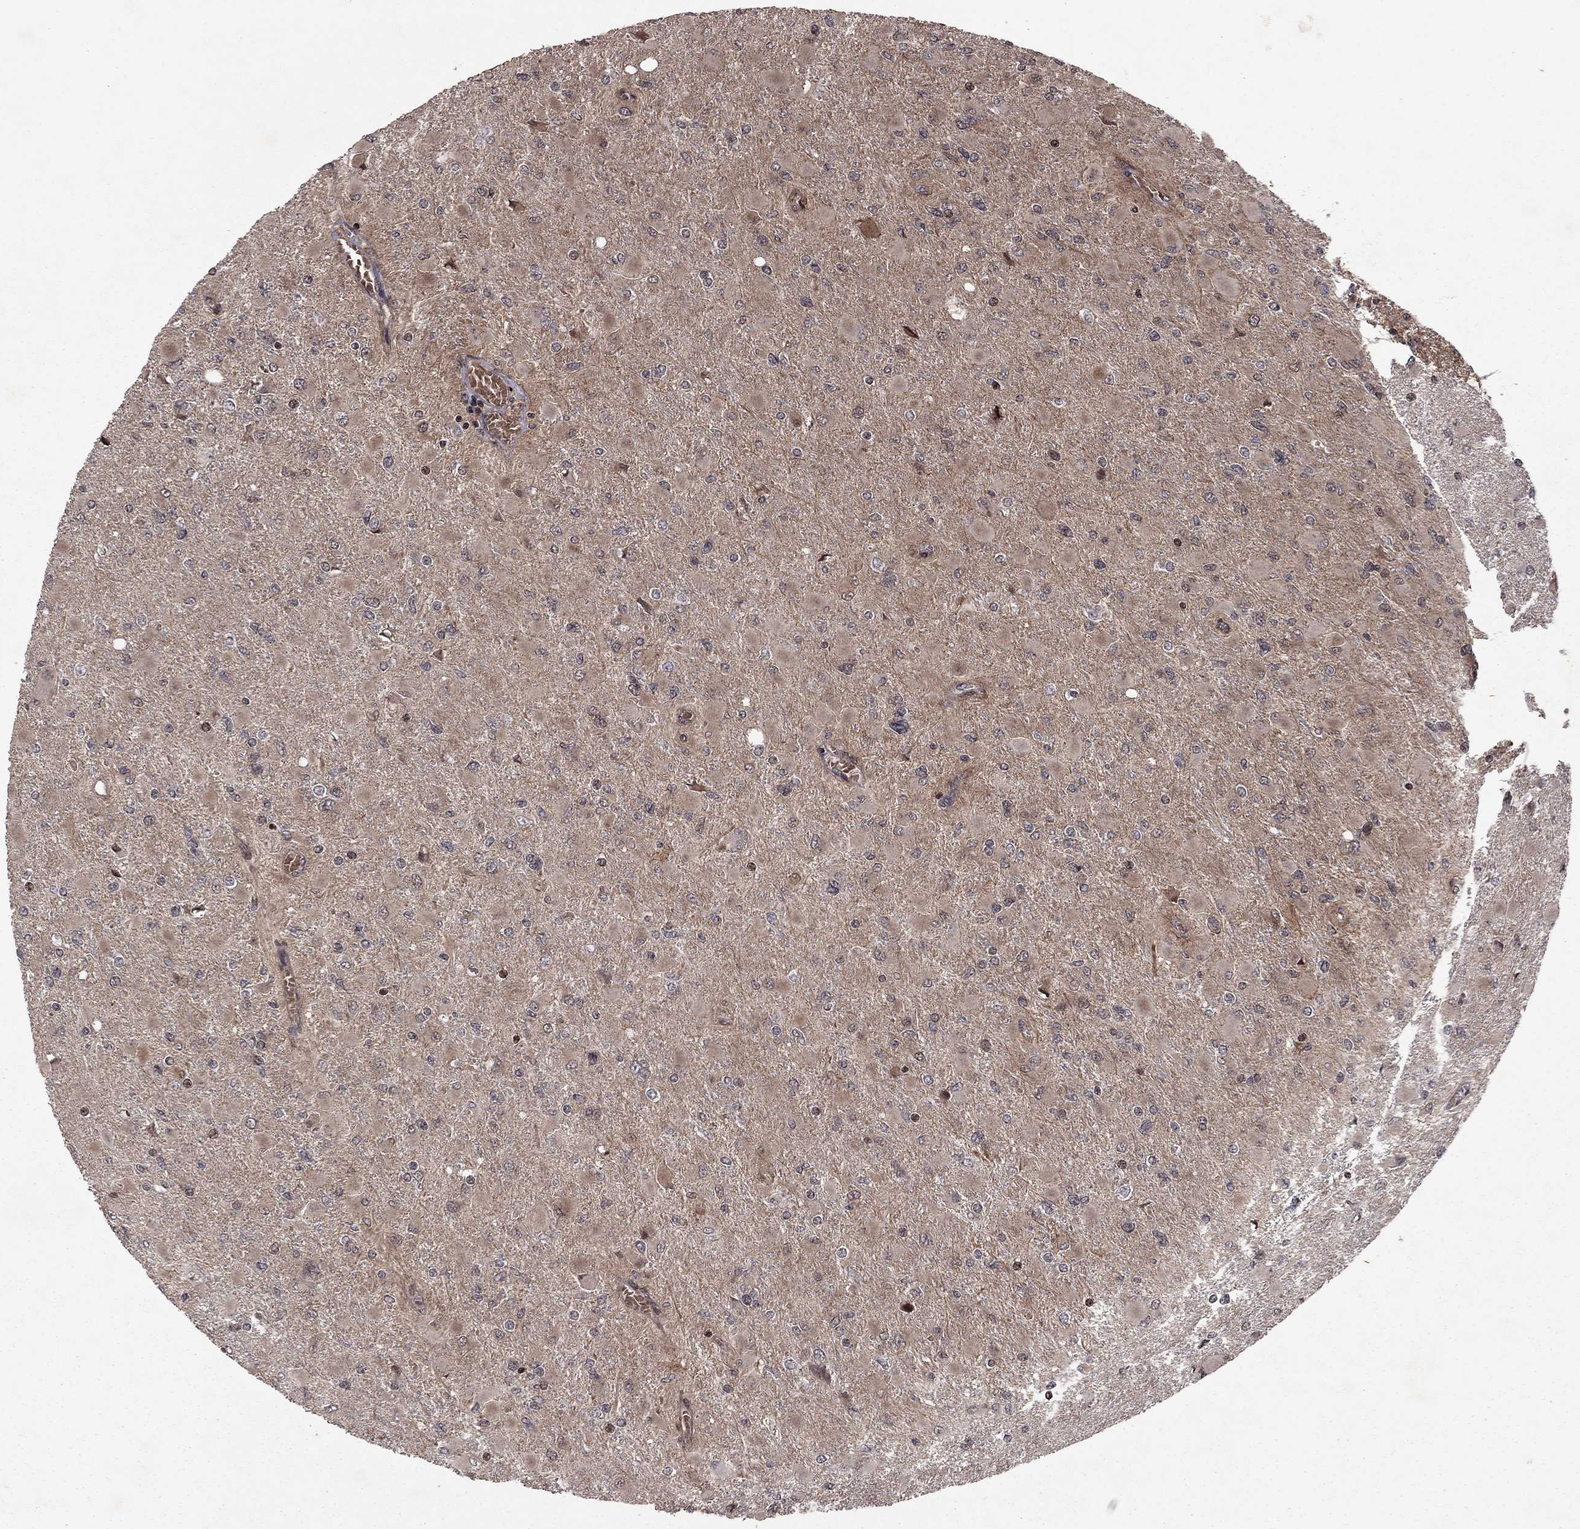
{"staining": {"intensity": "negative", "quantity": "none", "location": "none"}, "tissue": "glioma", "cell_type": "Tumor cells", "image_type": "cancer", "snomed": [{"axis": "morphology", "description": "Glioma, malignant, High grade"}, {"axis": "topography", "description": "Cerebral cortex"}], "caption": "Tumor cells are negative for protein expression in human high-grade glioma (malignant). The staining was performed using DAB to visualize the protein expression in brown, while the nuclei were stained in blue with hematoxylin (Magnification: 20x).", "gene": "SORBS1", "patient": {"sex": "female", "age": 36}}